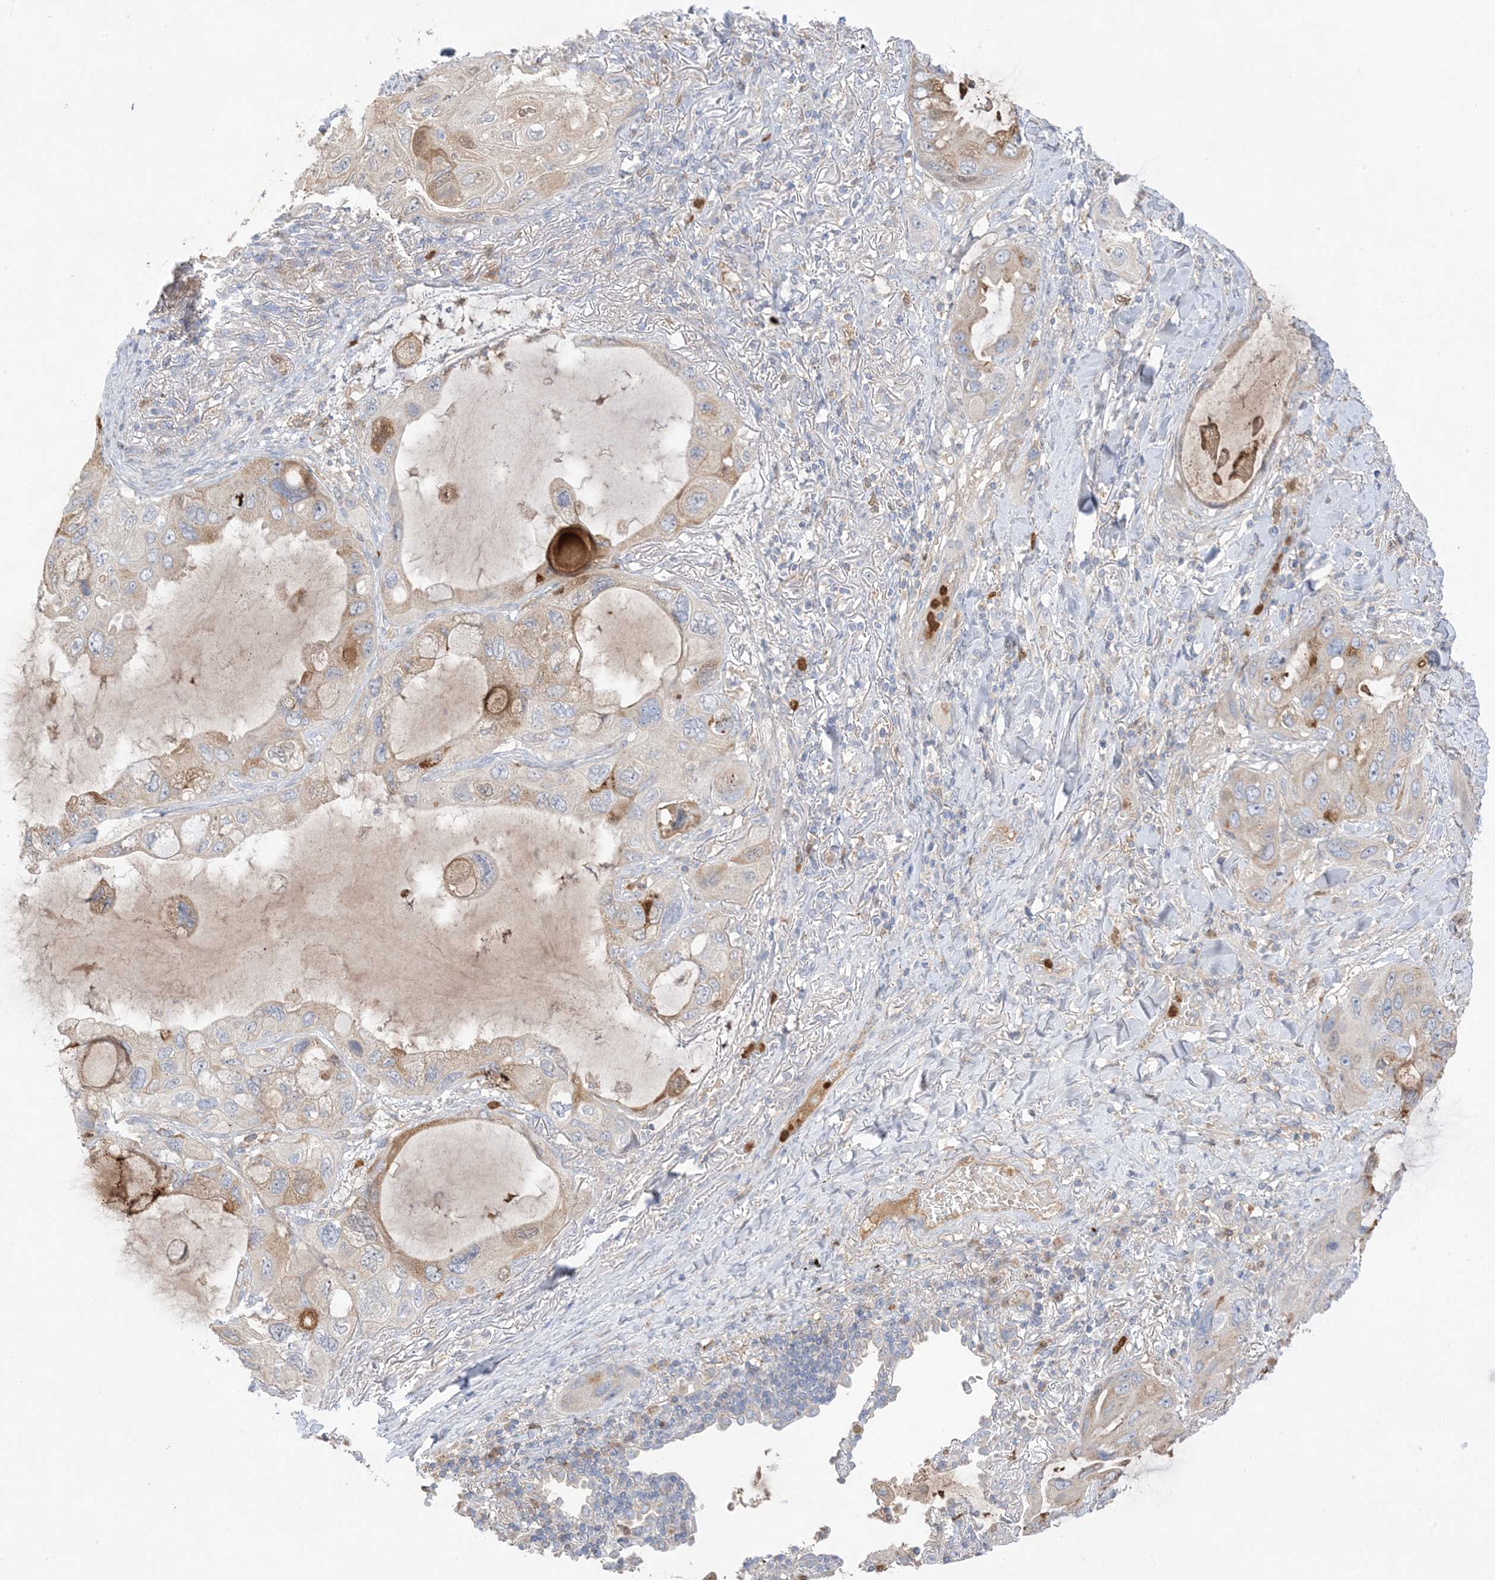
{"staining": {"intensity": "weak", "quantity": "<25%", "location": "cytoplasmic/membranous"}, "tissue": "lung cancer", "cell_type": "Tumor cells", "image_type": "cancer", "snomed": [{"axis": "morphology", "description": "Squamous cell carcinoma, NOS"}, {"axis": "topography", "description": "Lung"}], "caption": "Tumor cells are negative for protein expression in human lung cancer.", "gene": "DPP9", "patient": {"sex": "female", "age": 73}}